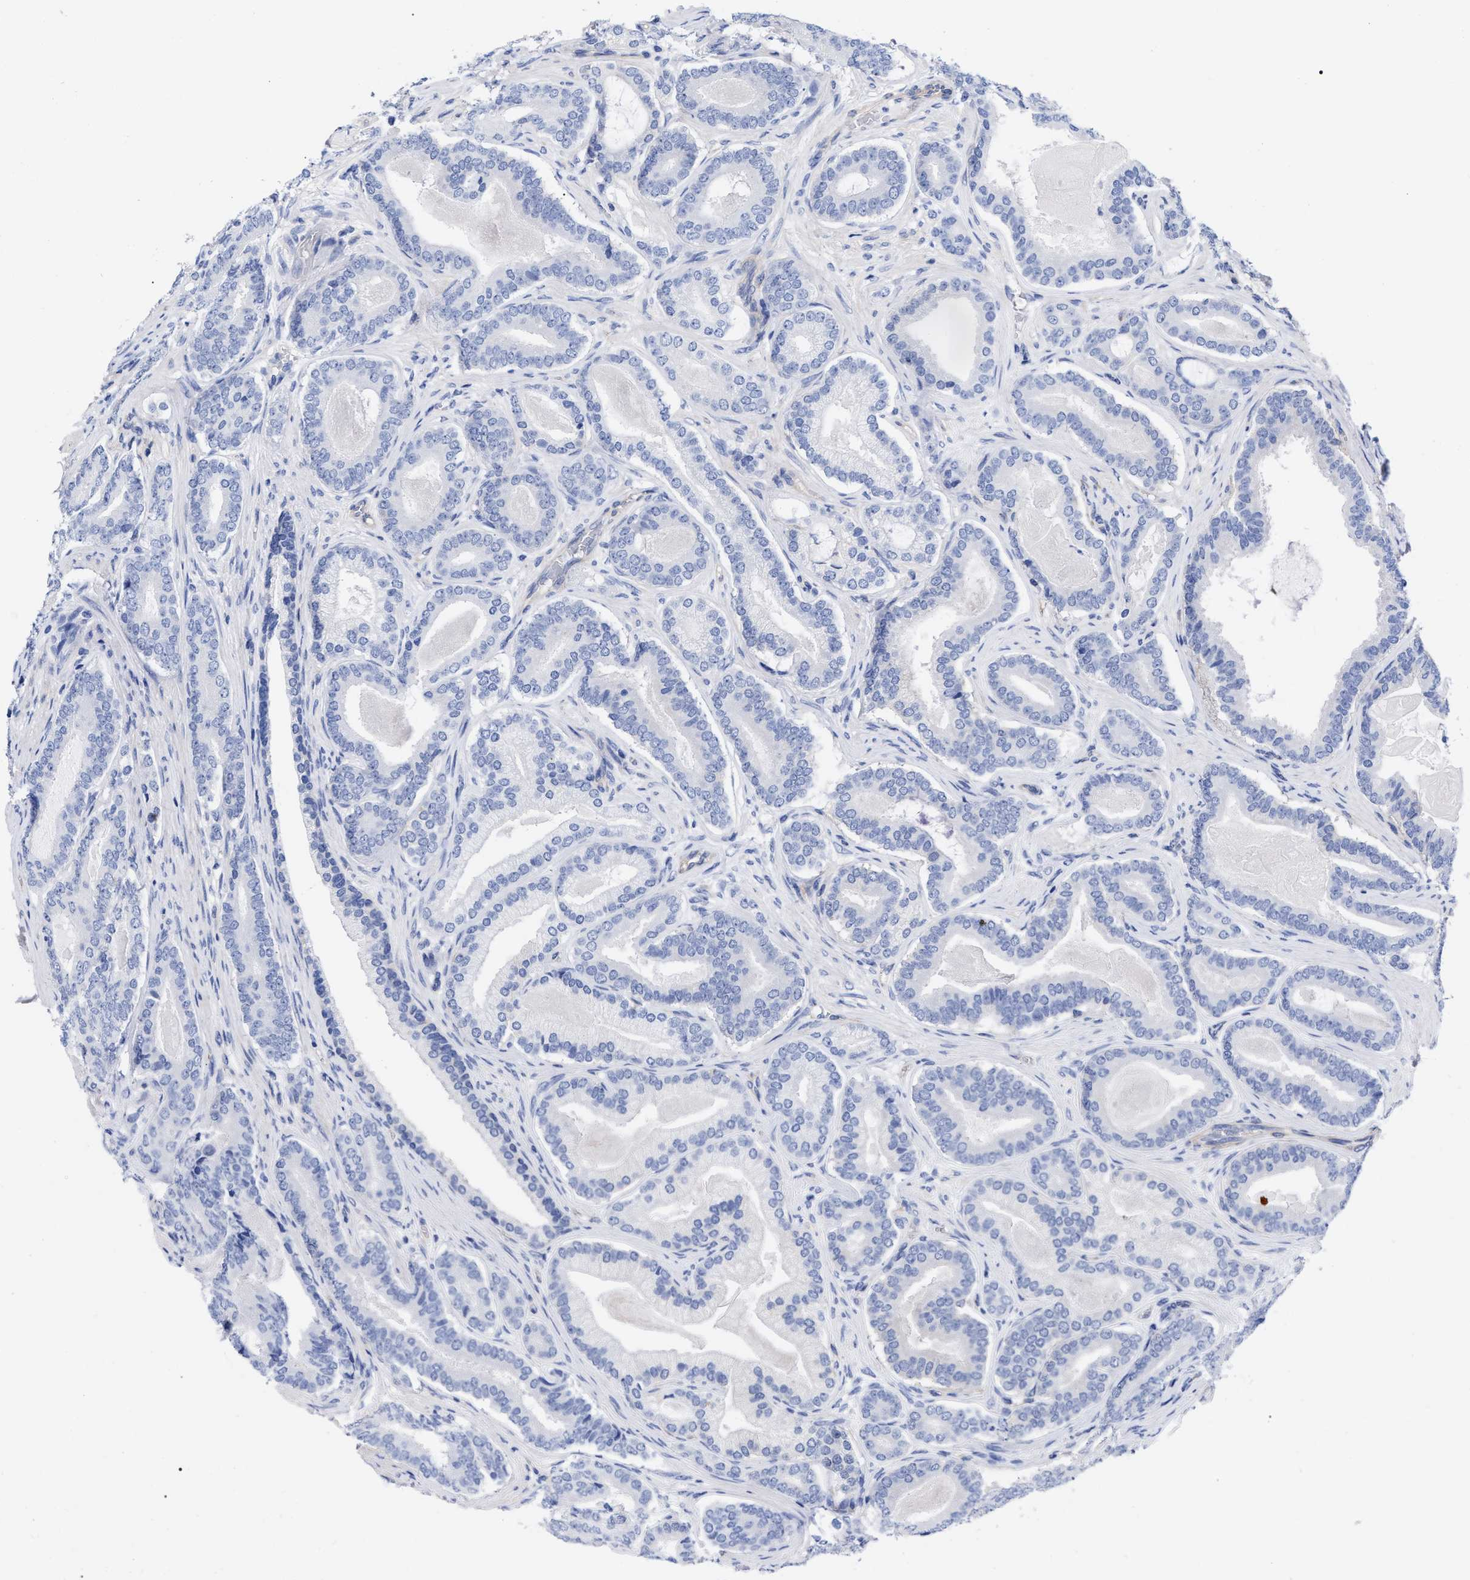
{"staining": {"intensity": "negative", "quantity": "none", "location": "none"}, "tissue": "prostate cancer", "cell_type": "Tumor cells", "image_type": "cancer", "snomed": [{"axis": "morphology", "description": "Adenocarcinoma, High grade"}, {"axis": "topography", "description": "Prostate"}], "caption": "Protein analysis of prostate adenocarcinoma (high-grade) exhibits no significant staining in tumor cells. (Immunohistochemistry (ihc), brightfield microscopy, high magnification).", "gene": "IRAG2", "patient": {"sex": "male", "age": 60}}